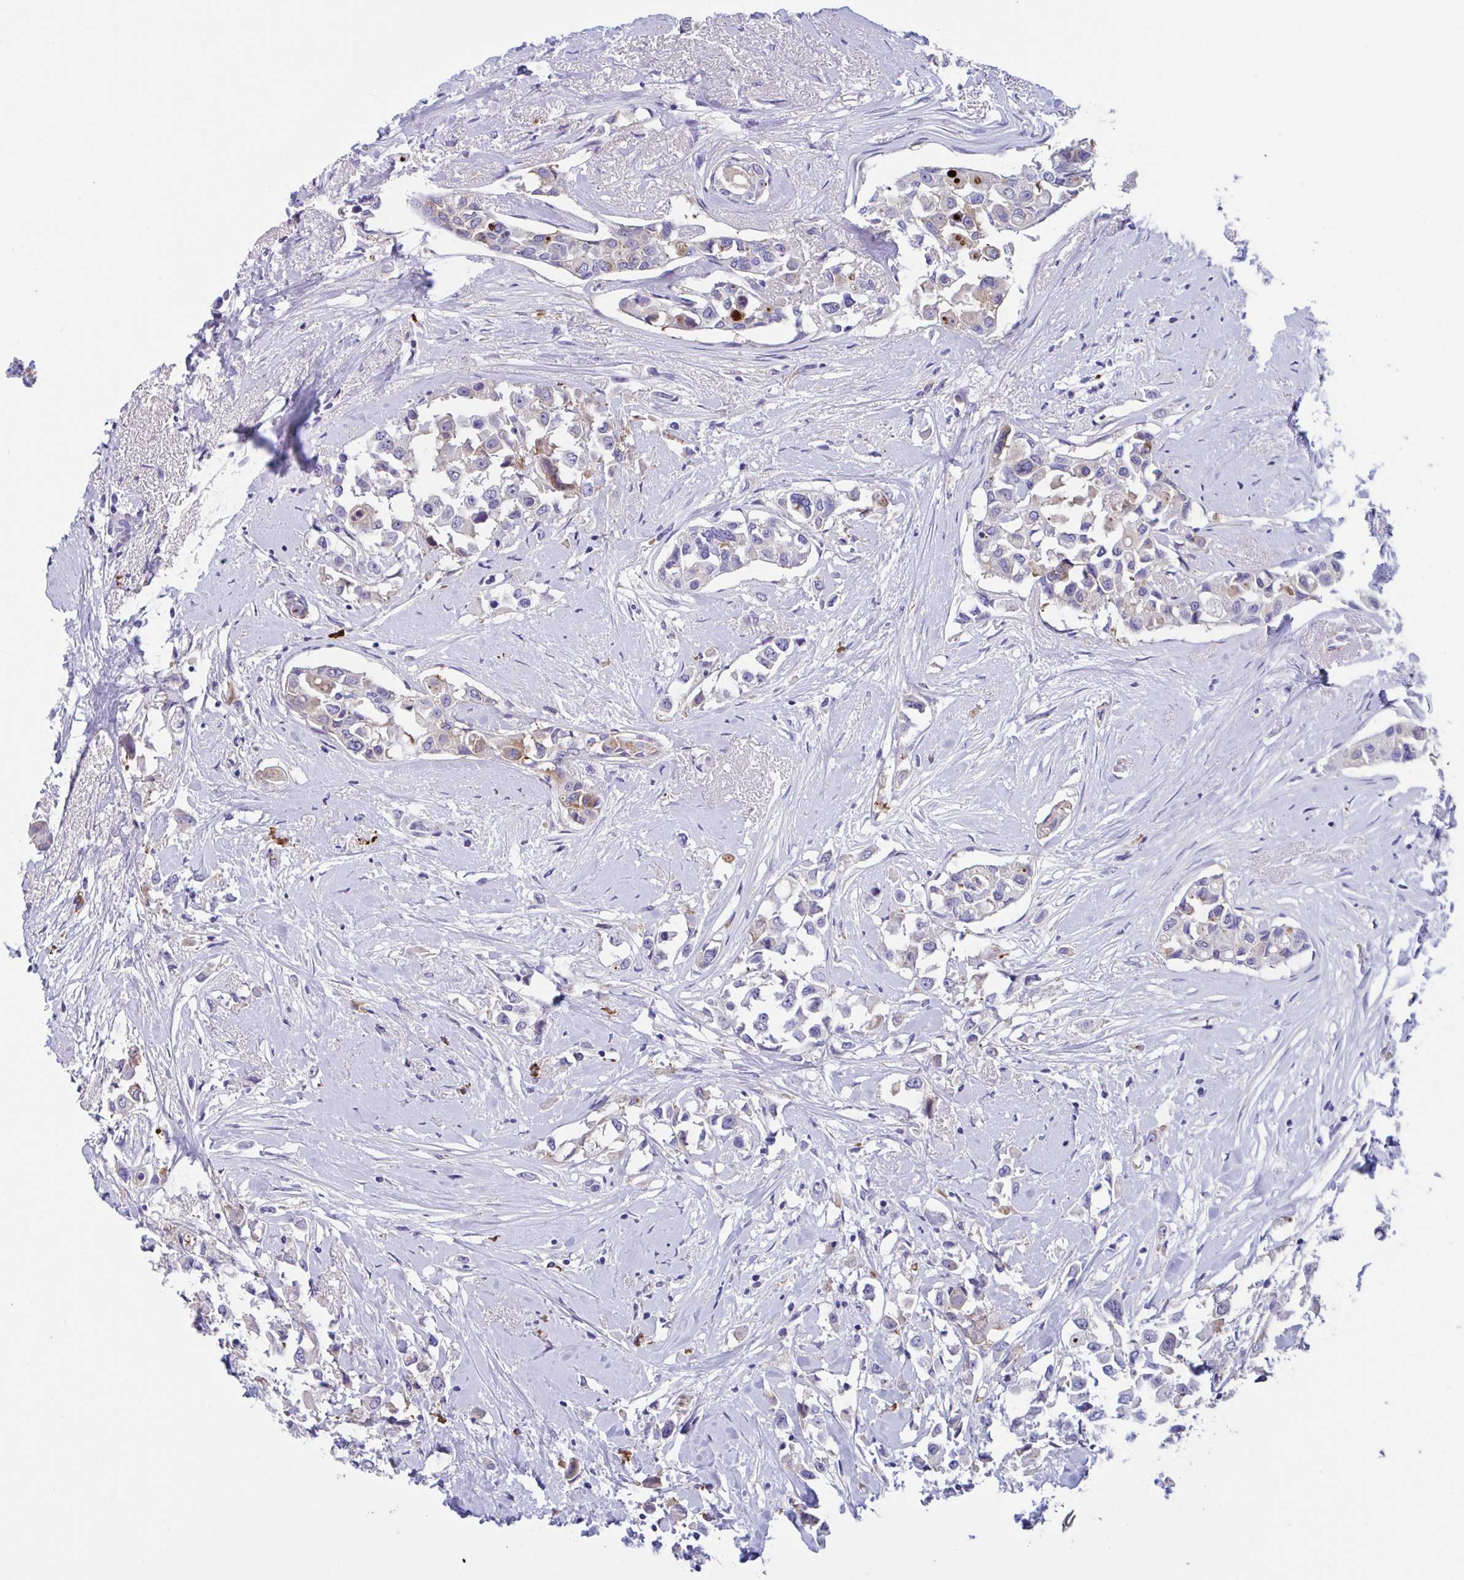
{"staining": {"intensity": "moderate", "quantity": "<25%", "location": "cytoplasmic/membranous"}, "tissue": "breast cancer", "cell_type": "Tumor cells", "image_type": "cancer", "snomed": [{"axis": "morphology", "description": "Duct carcinoma"}, {"axis": "topography", "description": "Breast"}], "caption": "This is a histology image of immunohistochemistry staining of breast intraductal carcinoma, which shows moderate expression in the cytoplasmic/membranous of tumor cells.", "gene": "MS4A14", "patient": {"sex": "female", "age": 61}}